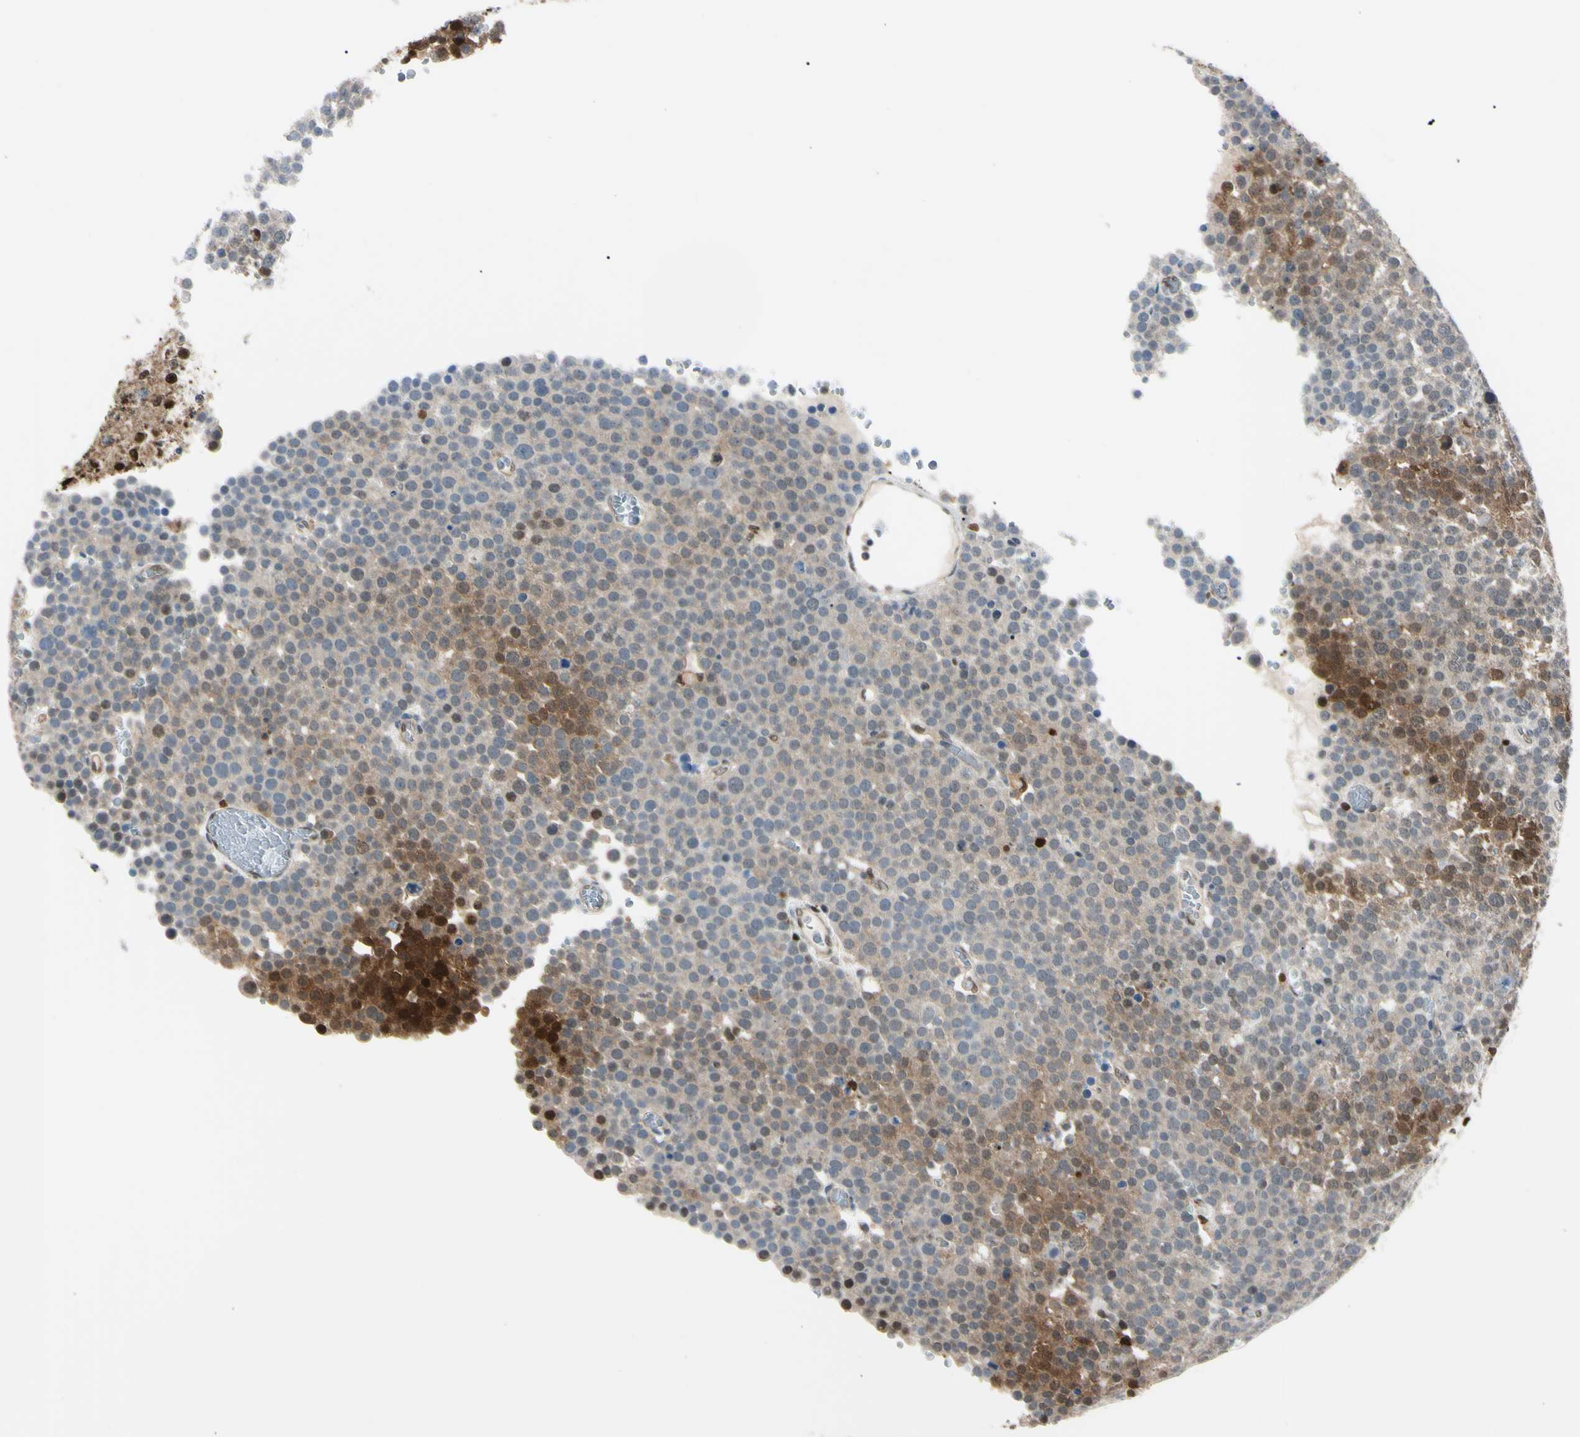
{"staining": {"intensity": "strong", "quantity": "<25%", "location": "cytoplasmic/membranous,nuclear"}, "tissue": "testis cancer", "cell_type": "Tumor cells", "image_type": "cancer", "snomed": [{"axis": "morphology", "description": "Seminoma, NOS"}, {"axis": "topography", "description": "Testis"}], "caption": "Approximately <25% of tumor cells in testis cancer demonstrate strong cytoplasmic/membranous and nuclear protein expression as visualized by brown immunohistochemical staining.", "gene": "PGK1", "patient": {"sex": "male", "age": 71}}